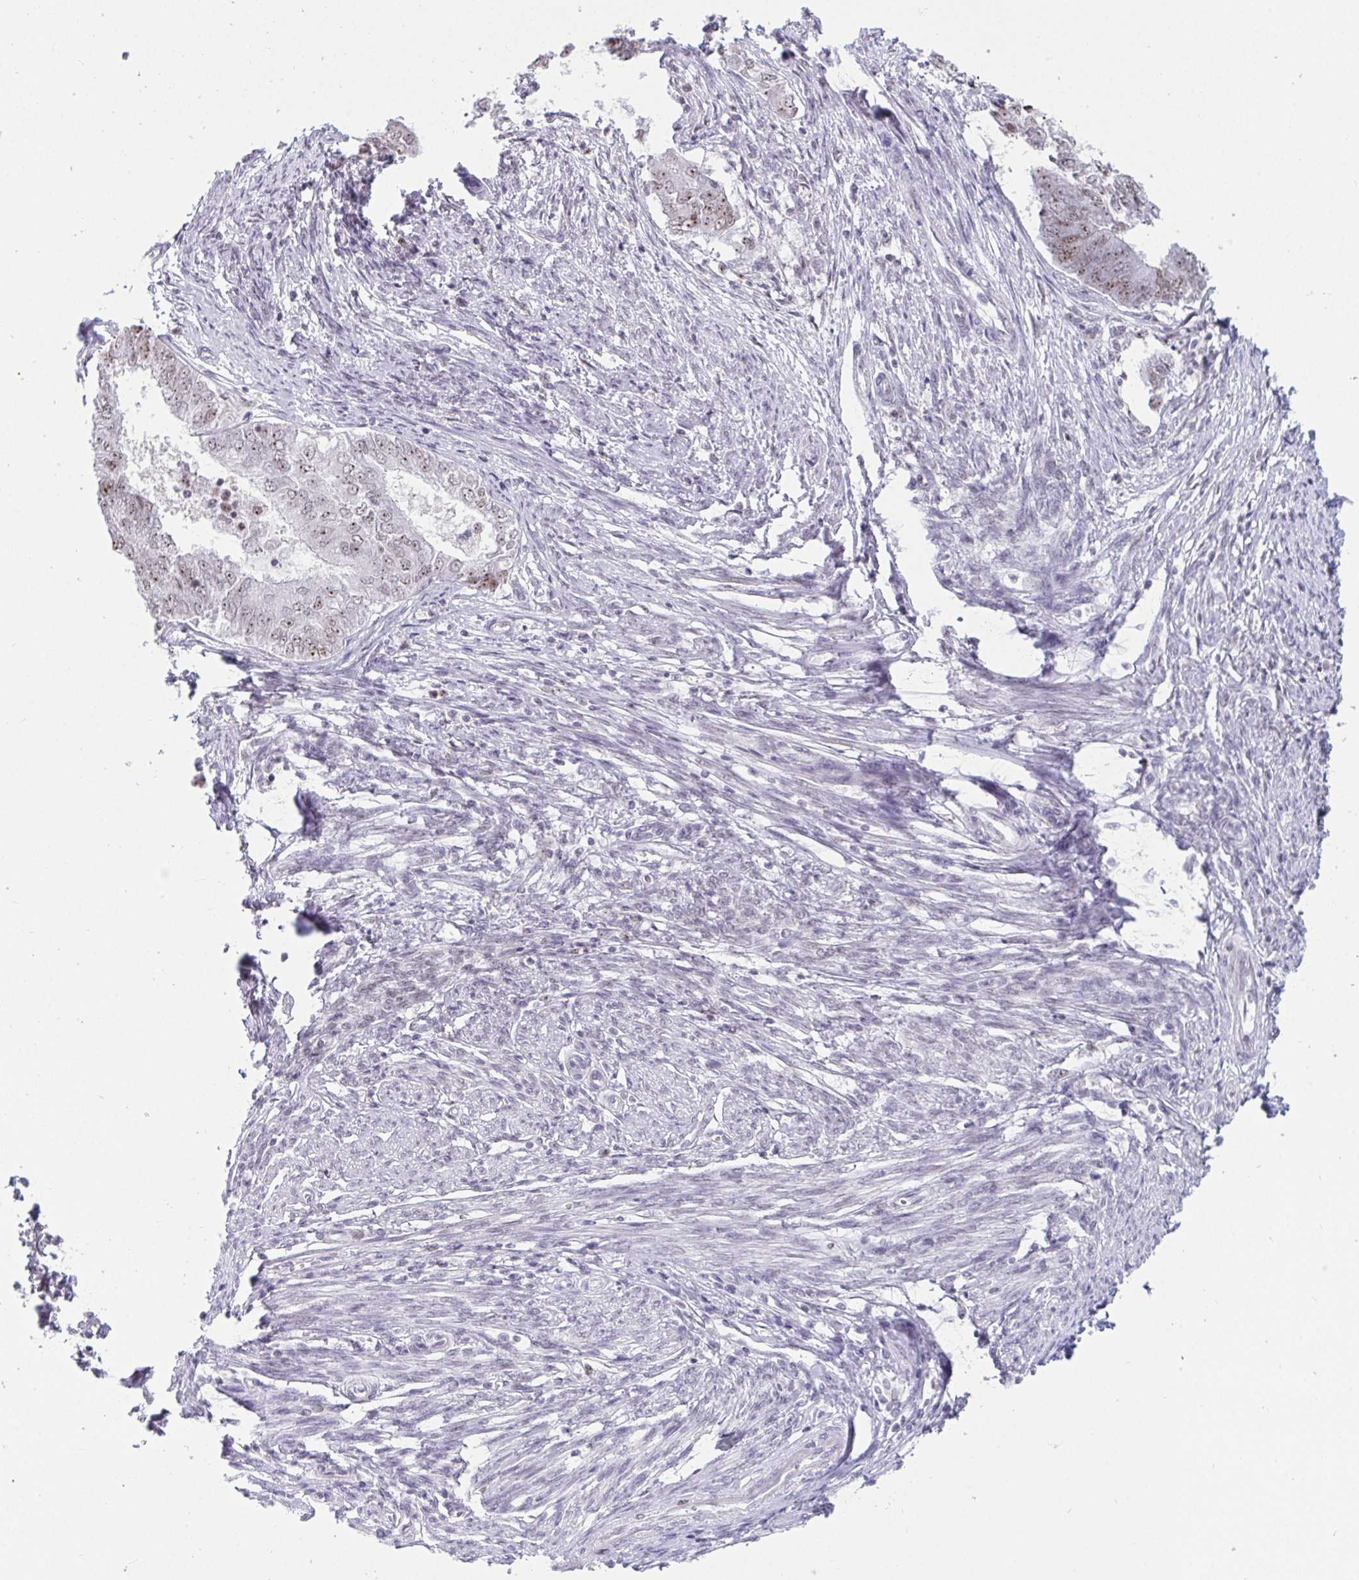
{"staining": {"intensity": "weak", "quantity": ">75%", "location": "nuclear"}, "tissue": "endometrial cancer", "cell_type": "Tumor cells", "image_type": "cancer", "snomed": [{"axis": "morphology", "description": "Adenocarcinoma, NOS"}, {"axis": "topography", "description": "Endometrium"}], "caption": "Brown immunohistochemical staining in human adenocarcinoma (endometrial) reveals weak nuclear expression in about >75% of tumor cells.", "gene": "SUPT16H", "patient": {"sex": "female", "age": 62}}